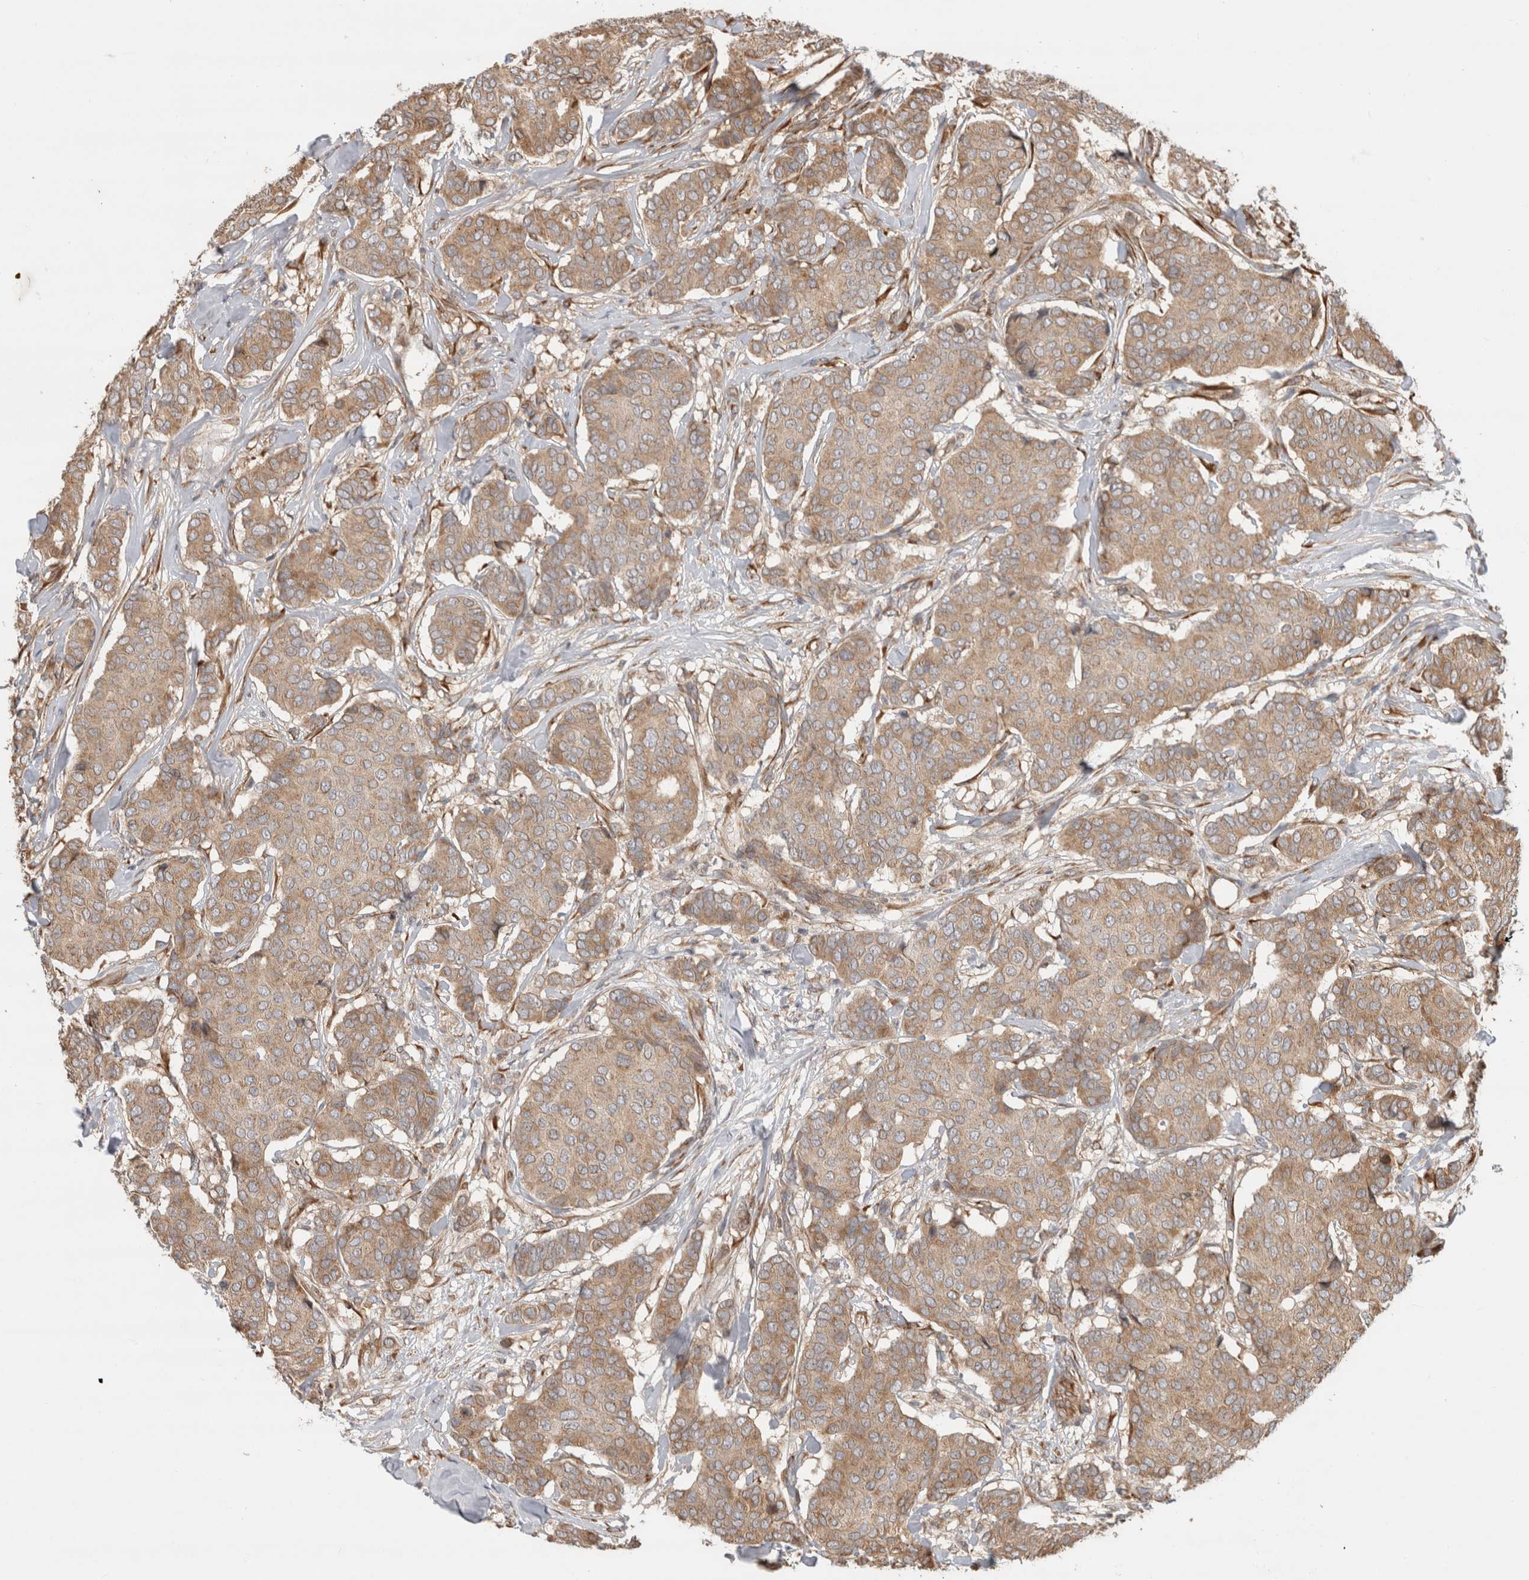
{"staining": {"intensity": "moderate", "quantity": ">75%", "location": "cytoplasmic/membranous"}, "tissue": "breast cancer", "cell_type": "Tumor cells", "image_type": "cancer", "snomed": [{"axis": "morphology", "description": "Duct carcinoma"}, {"axis": "topography", "description": "Breast"}], "caption": "Moderate cytoplasmic/membranous staining for a protein is identified in approximately >75% of tumor cells of breast cancer (intraductal carcinoma) using IHC.", "gene": "TUBD1", "patient": {"sex": "female", "age": 75}}